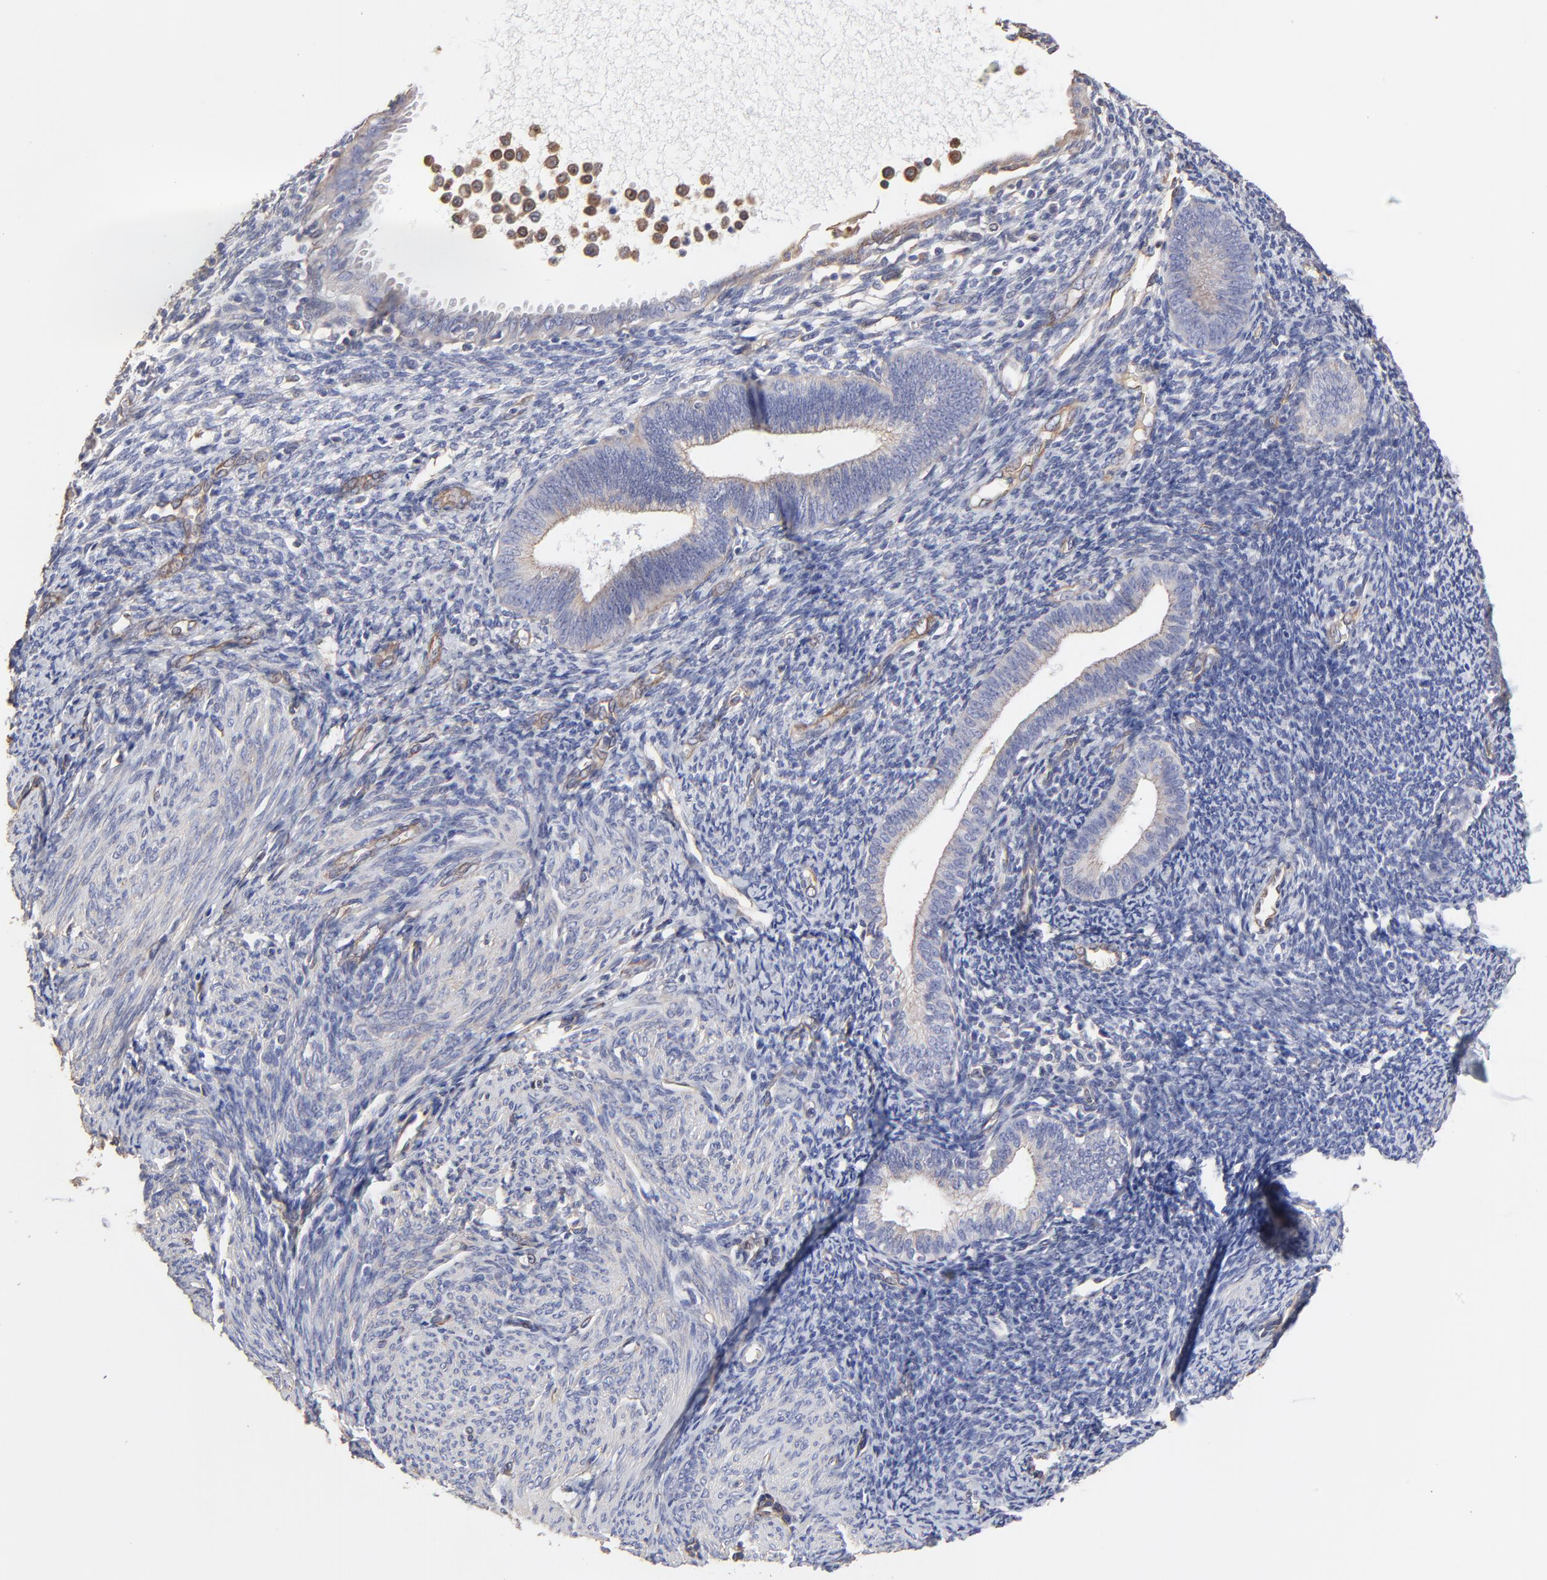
{"staining": {"intensity": "moderate", "quantity": "<25%", "location": "cytoplasmic/membranous"}, "tissue": "endometrium", "cell_type": "Cells in endometrial stroma", "image_type": "normal", "snomed": [{"axis": "morphology", "description": "Normal tissue, NOS"}, {"axis": "topography", "description": "Smooth muscle"}, {"axis": "topography", "description": "Endometrium"}], "caption": "Immunohistochemistry image of normal human endometrium stained for a protein (brown), which shows low levels of moderate cytoplasmic/membranous staining in about <25% of cells in endometrial stroma.", "gene": "LRCH2", "patient": {"sex": "female", "age": 57}}